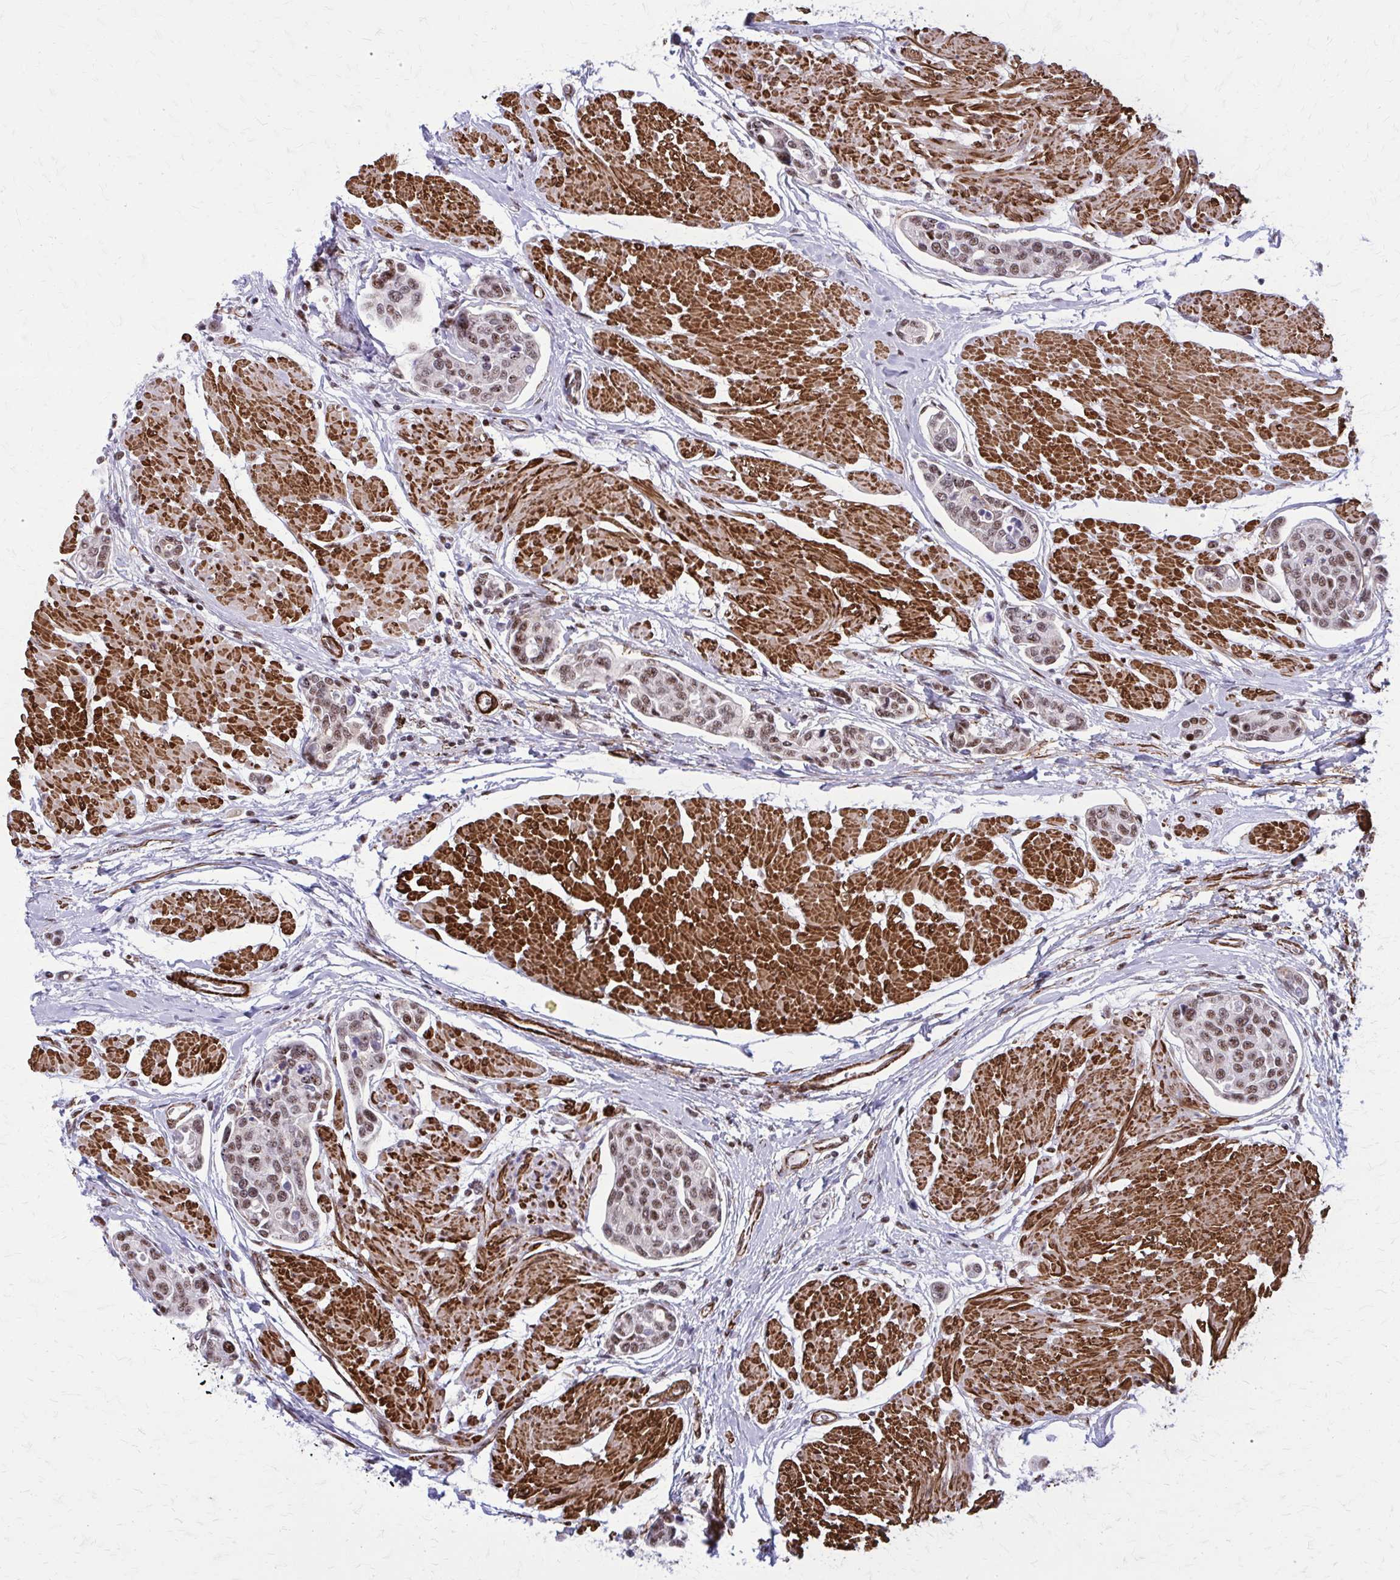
{"staining": {"intensity": "moderate", "quantity": ">75%", "location": "nuclear"}, "tissue": "urothelial cancer", "cell_type": "Tumor cells", "image_type": "cancer", "snomed": [{"axis": "morphology", "description": "Urothelial carcinoma, High grade"}, {"axis": "topography", "description": "Urinary bladder"}], "caption": "Moderate nuclear protein staining is present in about >75% of tumor cells in high-grade urothelial carcinoma. Using DAB (3,3'-diaminobenzidine) (brown) and hematoxylin (blue) stains, captured at high magnification using brightfield microscopy.", "gene": "NRBF2", "patient": {"sex": "male", "age": 78}}